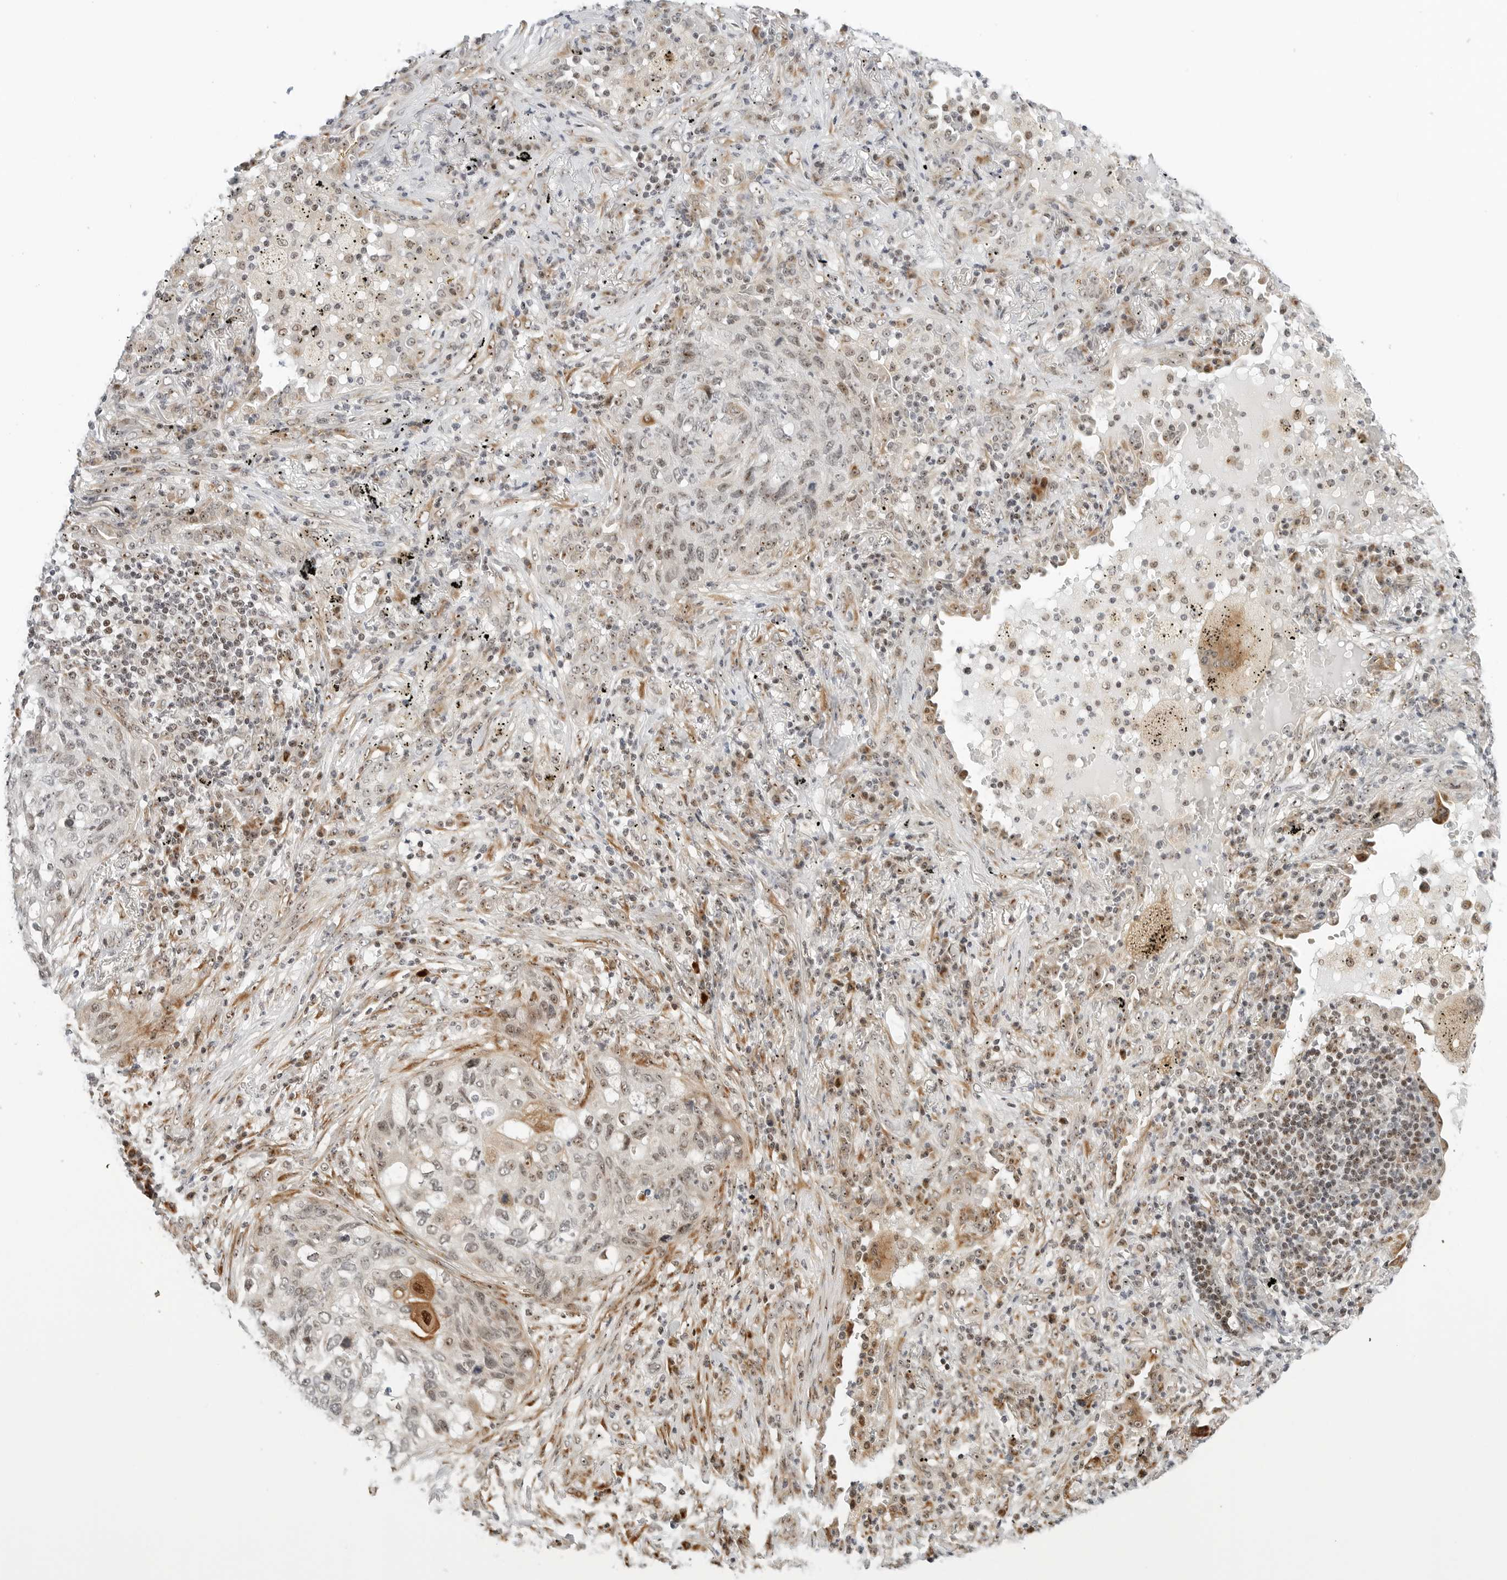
{"staining": {"intensity": "strong", "quantity": "<25%", "location": "cytoplasmic/membranous,nuclear"}, "tissue": "lung cancer", "cell_type": "Tumor cells", "image_type": "cancer", "snomed": [{"axis": "morphology", "description": "Squamous cell carcinoma, NOS"}, {"axis": "topography", "description": "Lung"}], "caption": "Lung cancer was stained to show a protein in brown. There is medium levels of strong cytoplasmic/membranous and nuclear expression in approximately <25% of tumor cells.", "gene": "RIMKLA", "patient": {"sex": "female", "age": 63}}